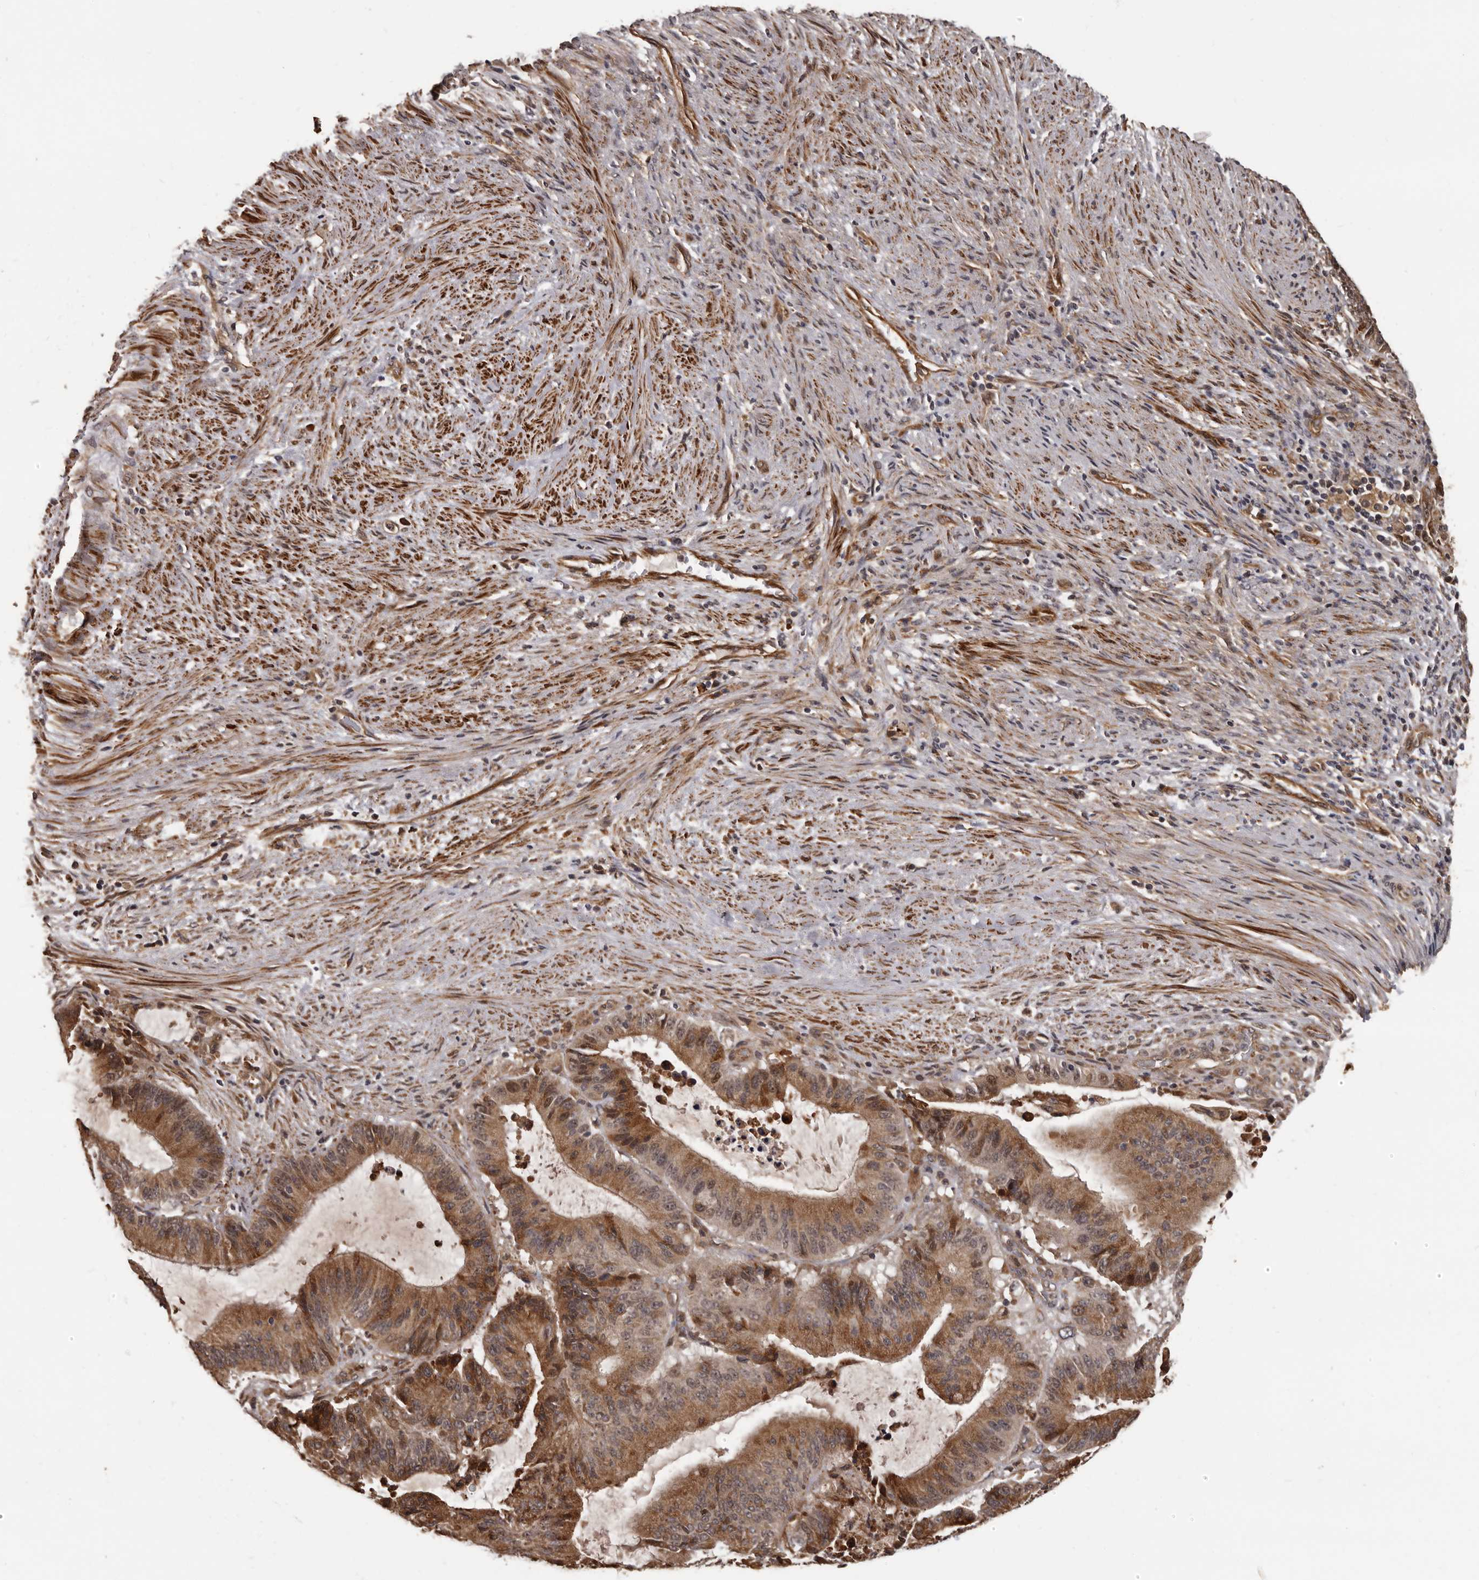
{"staining": {"intensity": "moderate", "quantity": ">75%", "location": "cytoplasmic/membranous"}, "tissue": "liver cancer", "cell_type": "Tumor cells", "image_type": "cancer", "snomed": [{"axis": "morphology", "description": "Normal tissue, NOS"}, {"axis": "morphology", "description": "Cholangiocarcinoma"}, {"axis": "topography", "description": "Liver"}, {"axis": "topography", "description": "Peripheral nerve tissue"}], "caption": "Protein staining by immunohistochemistry demonstrates moderate cytoplasmic/membranous positivity in approximately >75% of tumor cells in liver cholangiocarcinoma.", "gene": "SLITRK6", "patient": {"sex": "female", "age": 73}}